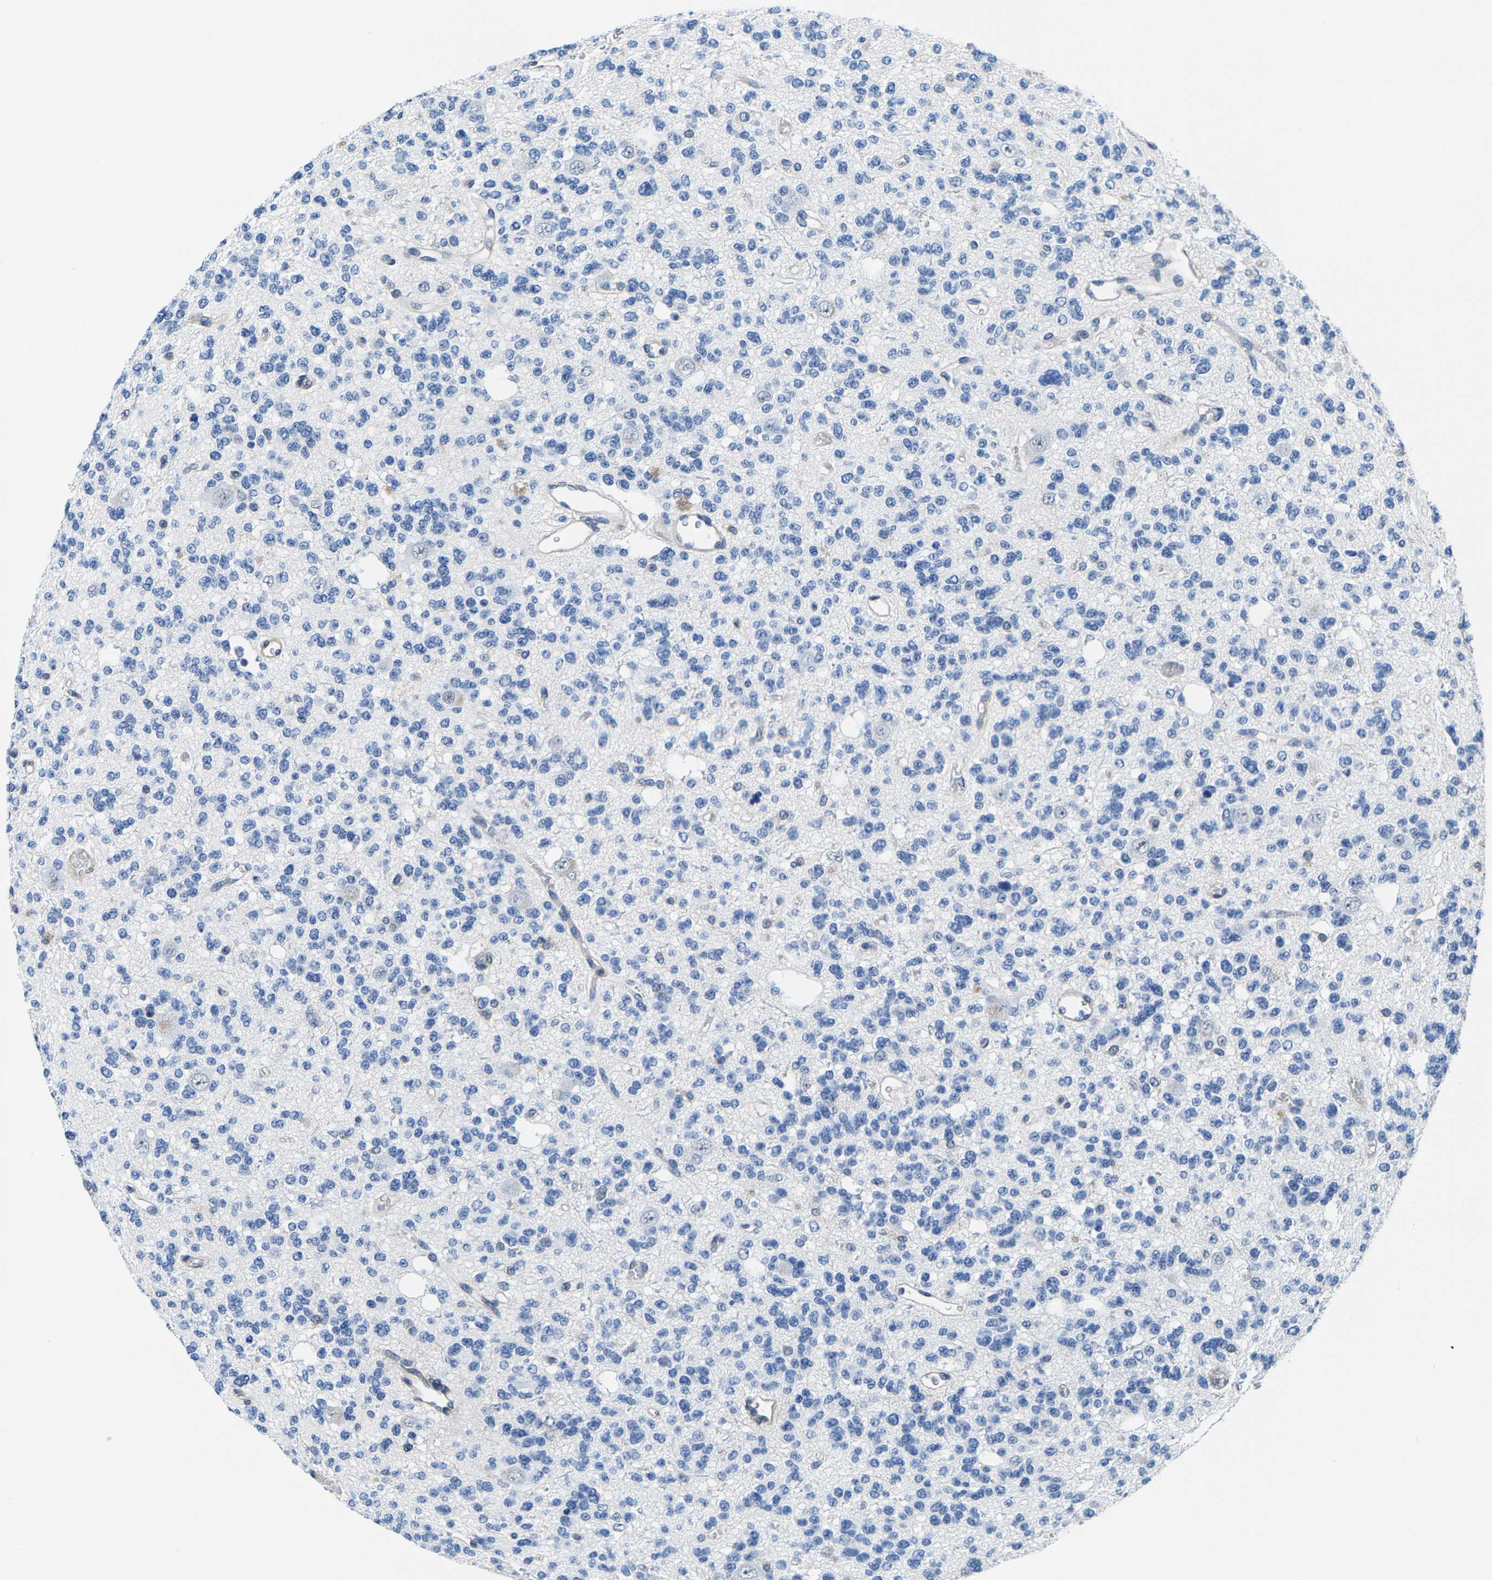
{"staining": {"intensity": "negative", "quantity": "none", "location": "none"}, "tissue": "glioma", "cell_type": "Tumor cells", "image_type": "cancer", "snomed": [{"axis": "morphology", "description": "Glioma, malignant, Low grade"}, {"axis": "topography", "description": "Brain"}], "caption": "Tumor cells show no significant protein positivity in glioma.", "gene": "SSH3", "patient": {"sex": "male", "age": 38}}